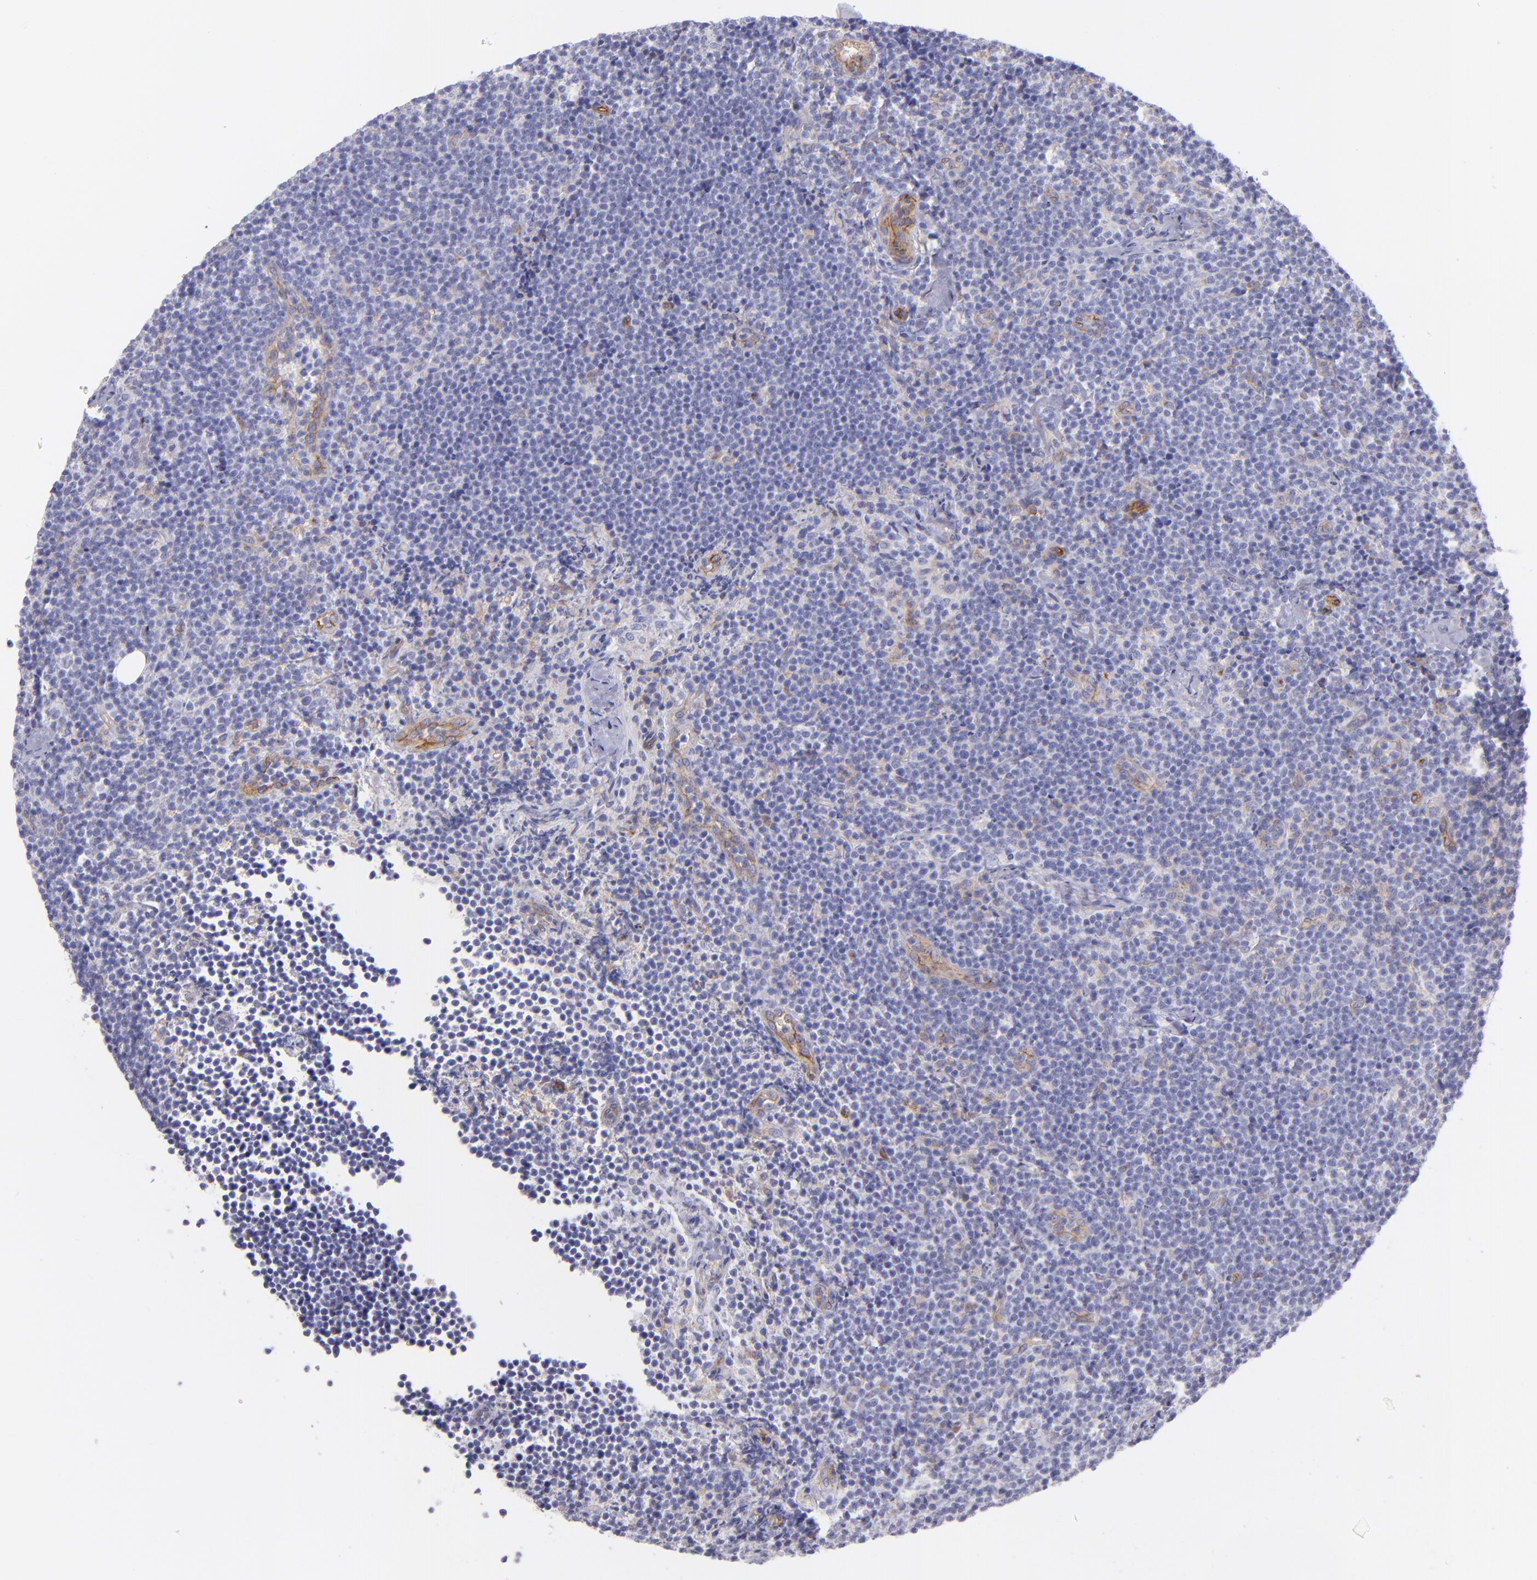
{"staining": {"intensity": "negative", "quantity": "none", "location": "none"}, "tissue": "lymphoma", "cell_type": "Tumor cells", "image_type": "cancer", "snomed": [{"axis": "morphology", "description": "Malignant lymphoma, non-Hodgkin's type, High grade"}, {"axis": "topography", "description": "Lymph node"}], "caption": "Immunohistochemistry micrograph of lymphoma stained for a protein (brown), which demonstrates no positivity in tumor cells. (DAB immunohistochemistry (IHC) with hematoxylin counter stain).", "gene": "ENTPD1", "patient": {"sex": "female", "age": 58}}